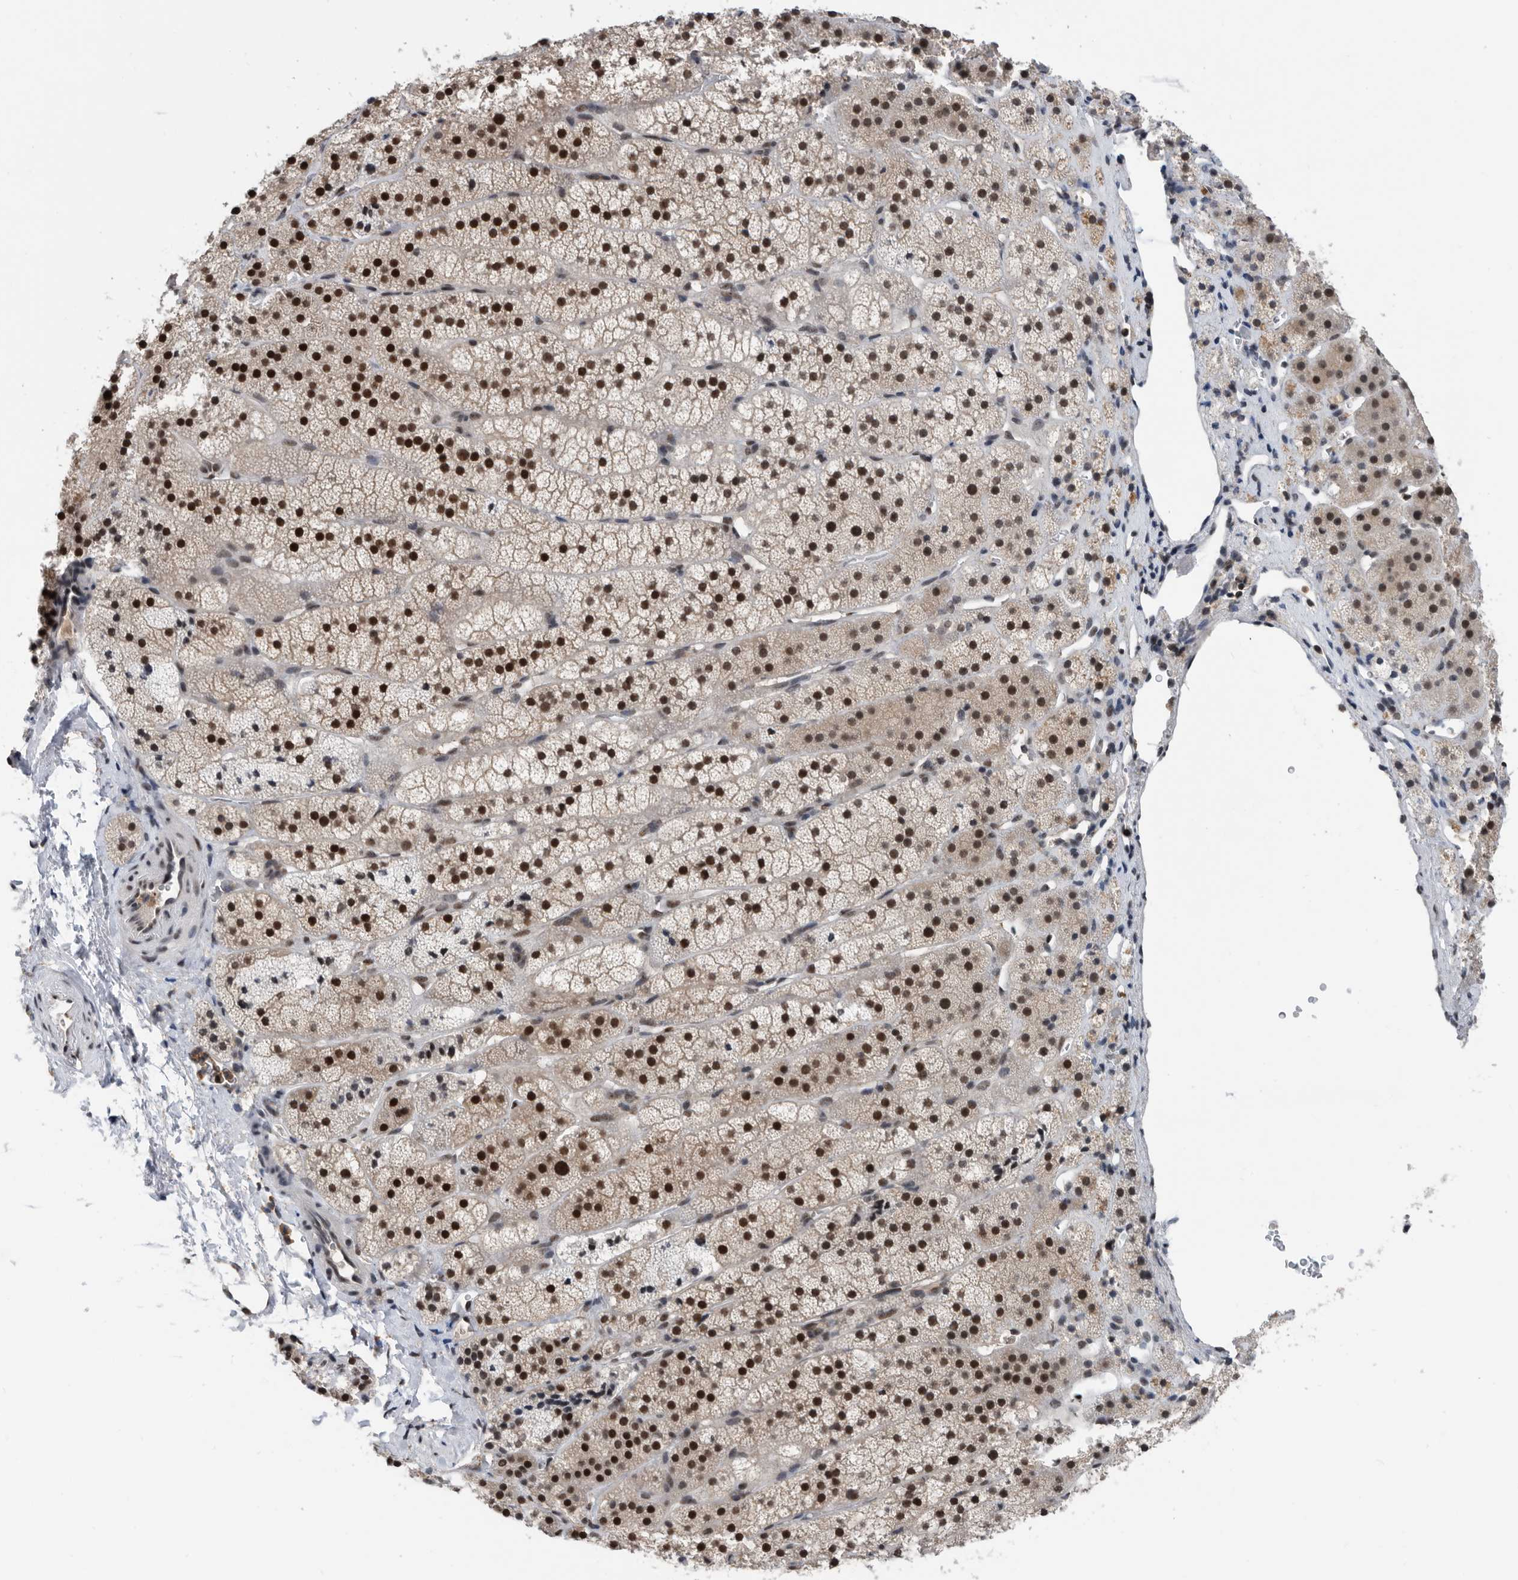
{"staining": {"intensity": "strong", "quantity": "25%-75%", "location": "cytoplasmic/membranous,nuclear"}, "tissue": "adrenal gland", "cell_type": "Glandular cells", "image_type": "normal", "snomed": [{"axis": "morphology", "description": "Normal tissue, NOS"}, {"axis": "topography", "description": "Adrenal gland"}], "caption": "An image showing strong cytoplasmic/membranous,nuclear expression in about 25%-75% of glandular cells in benign adrenal gland, as visualized by brown immunohistochemical staining.", "gene": "ZNF260", "patient": {"sex": "female", "age": 44}}